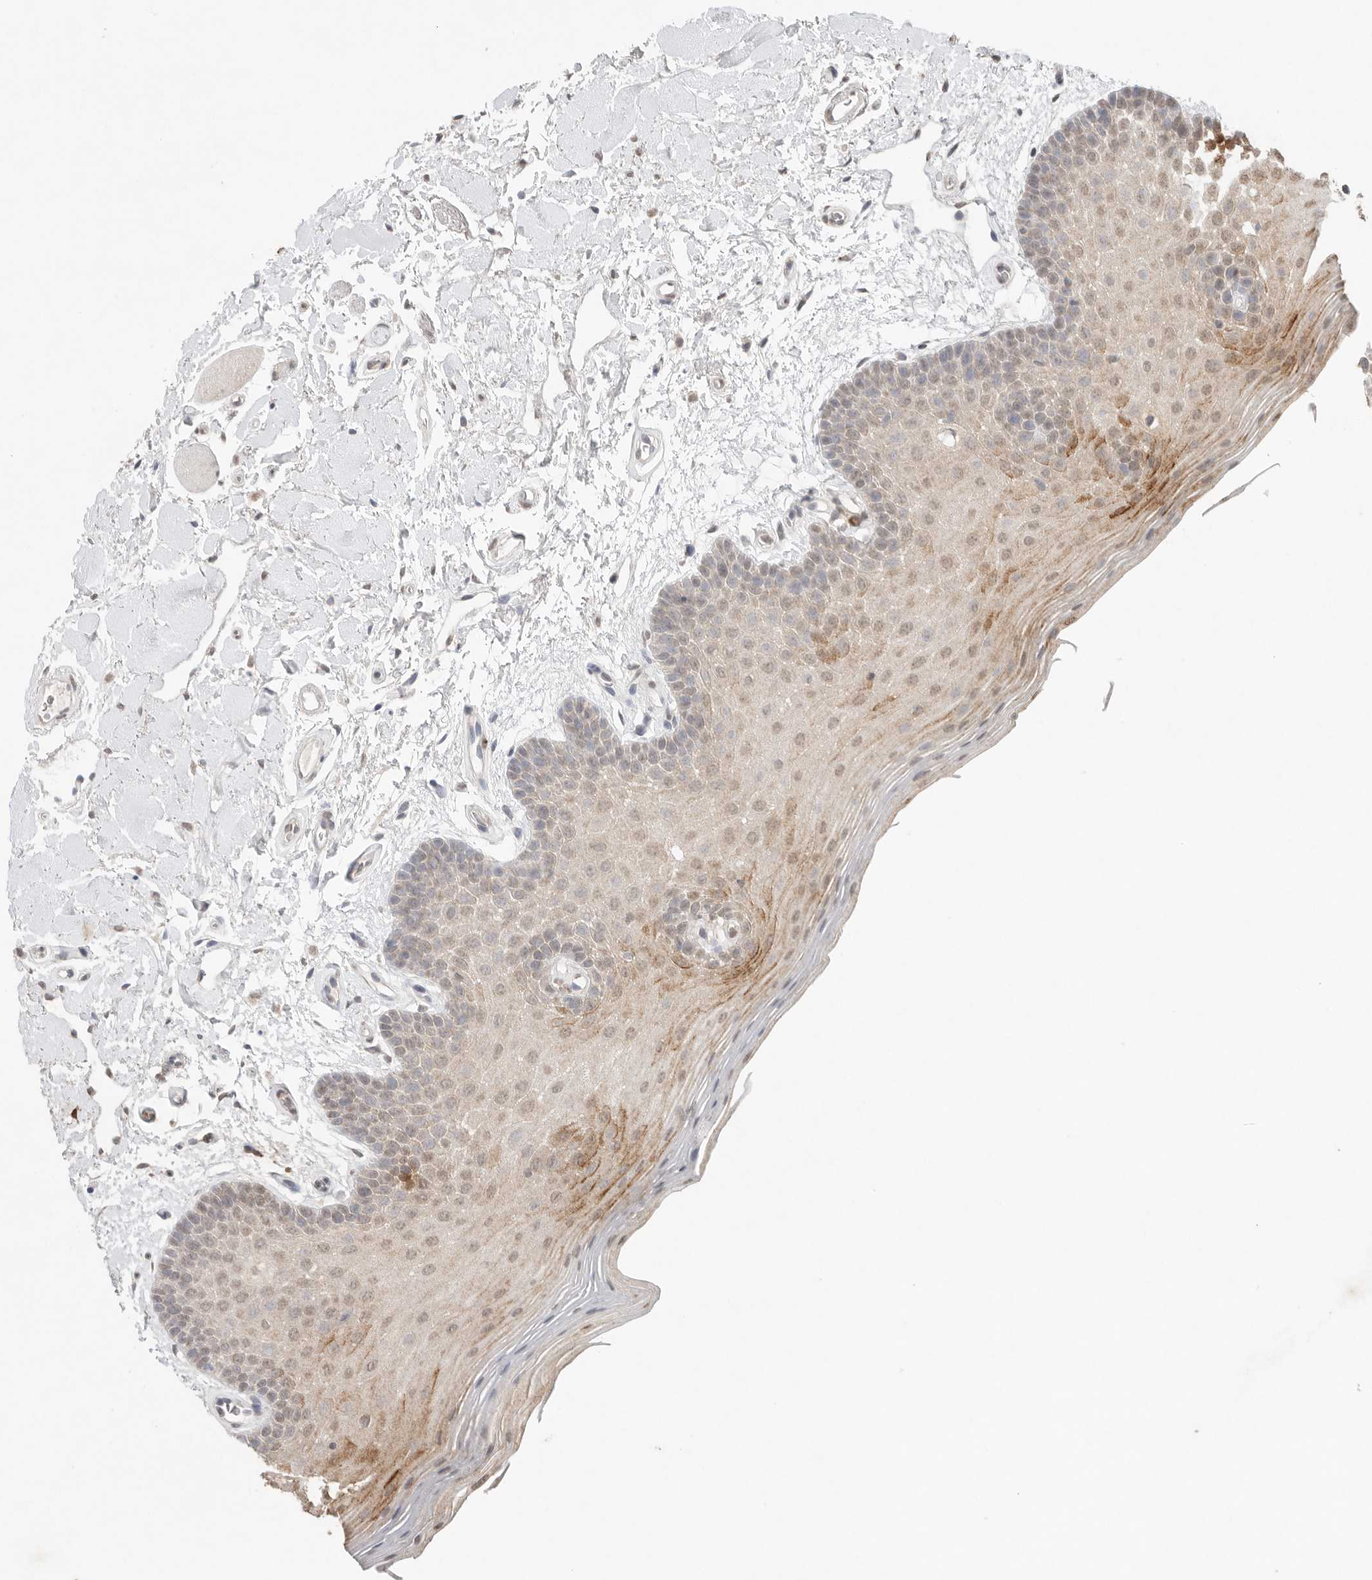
{"staining": {"intensity": "moderate", "quantity": "<25%", "location": "cytoplasmic/membranous,nuclear"}, "tissue": "oral mucosa", "cell_type": "Squamous epithelial cells", "image_type": "normal", "snomed": [{"axis": "morphology", "description": "Normal tissue, NOS"}, {"axis": "topography", "description": "Oral tissue"}], "caption": "This image exhibits IHC staining of normal human oral mucosa, with low moderate cytoplasmic/membranous,nuclear positivity in approximately <25% of squamous epithelial cells.", "gene": "KLK5", "patient": {"sex": "male", "age": 62}}